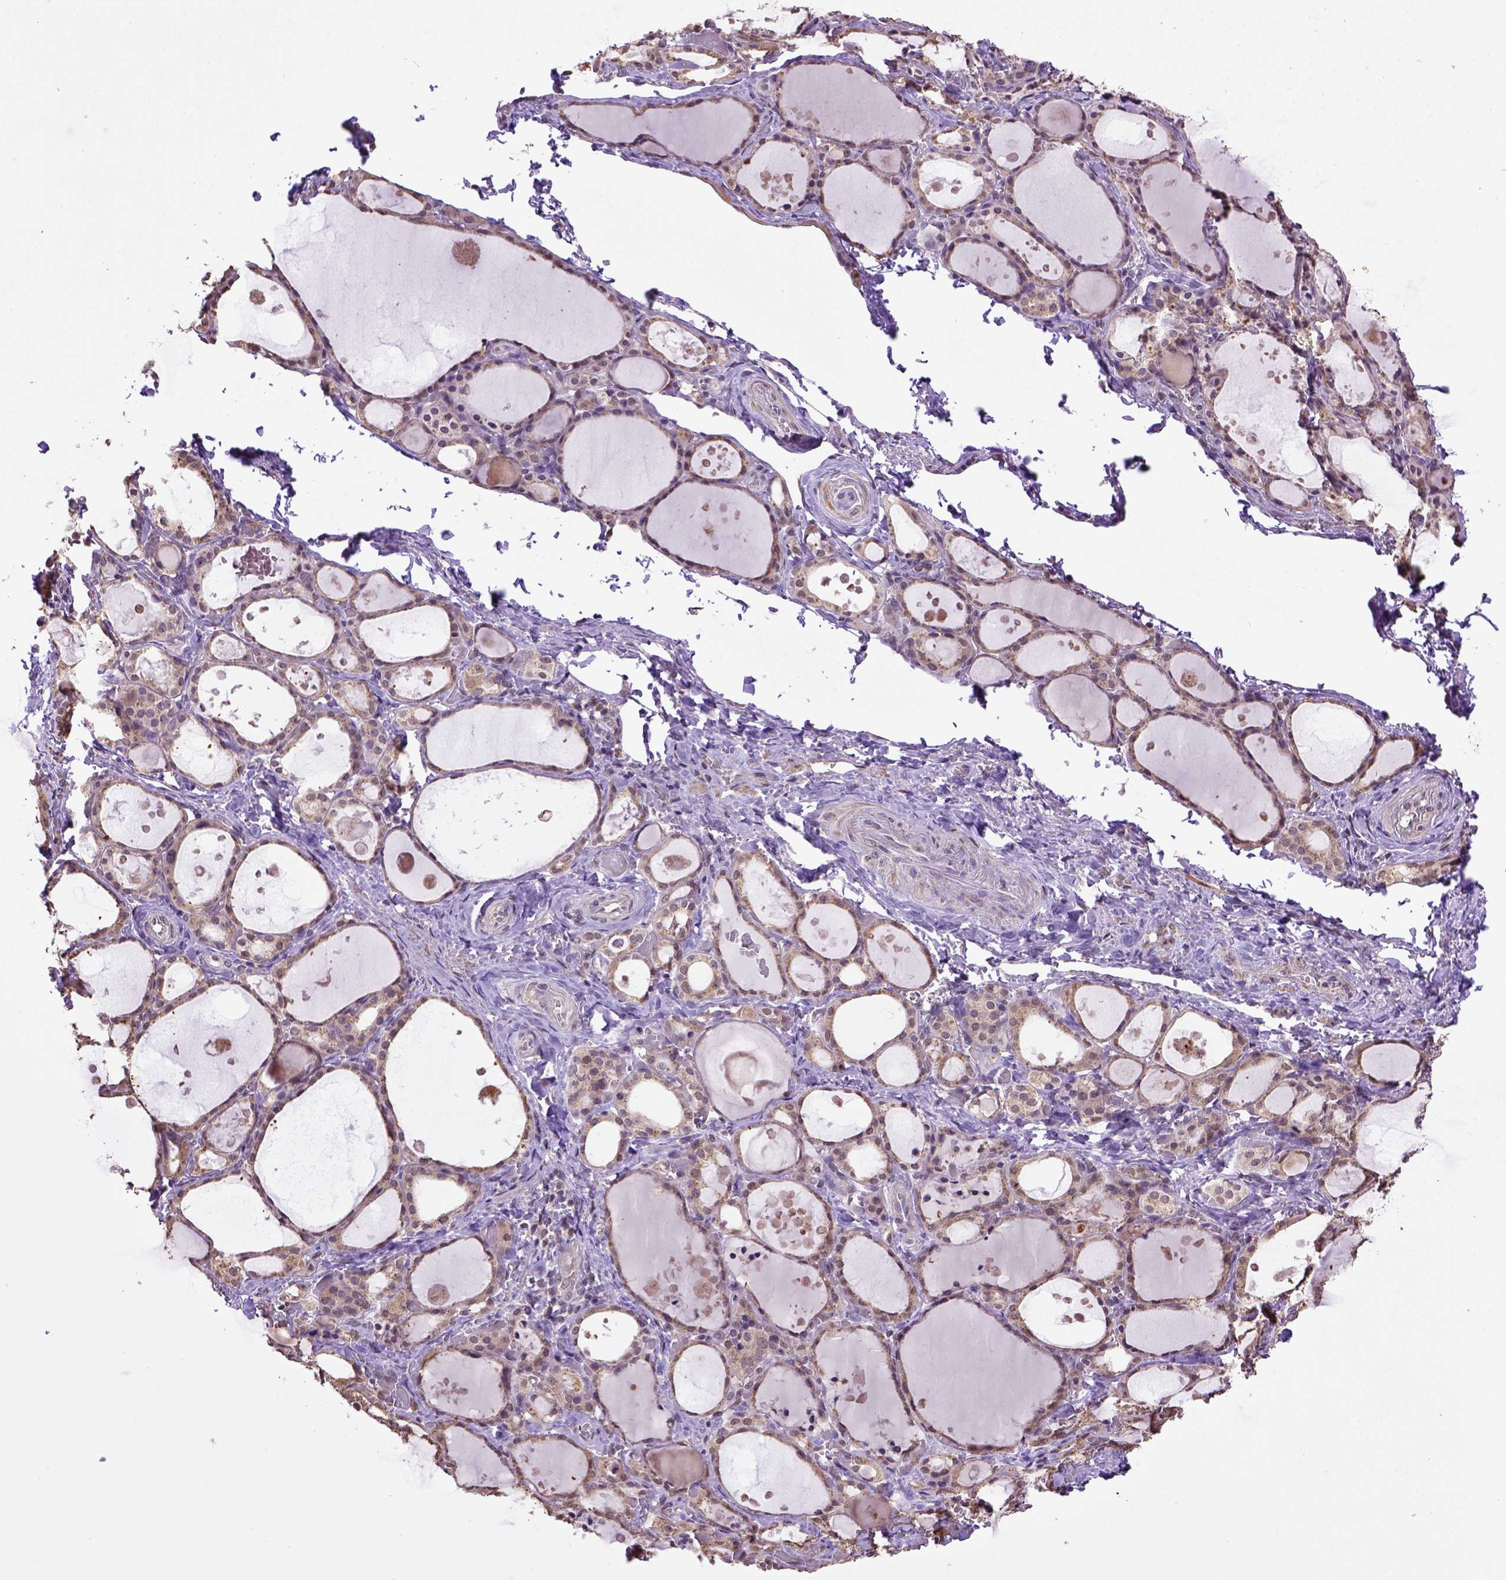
{"staining": {"intensity": "moderate", "quantity": "25%-75%", "location": "cytoplasmic/membranous"}, "tissue": "thyroid gland", "cell_type": "Glandular cells", "image_type": "normal", "snomed": [{"axis": "morphology", "description": "Normal tissue, NOS"}, {"axis": "topography", "description": "Thyroid gland"}], "caption": "This histopathology image shows immunohistochemistry staining of normal human thyroid gland, with medium moderate cytoplasmic/membranous staining in approximately 25%-75% of glandular cells.", "gene": "WDR17", "patient": {"sex": "male", "age": 68}}